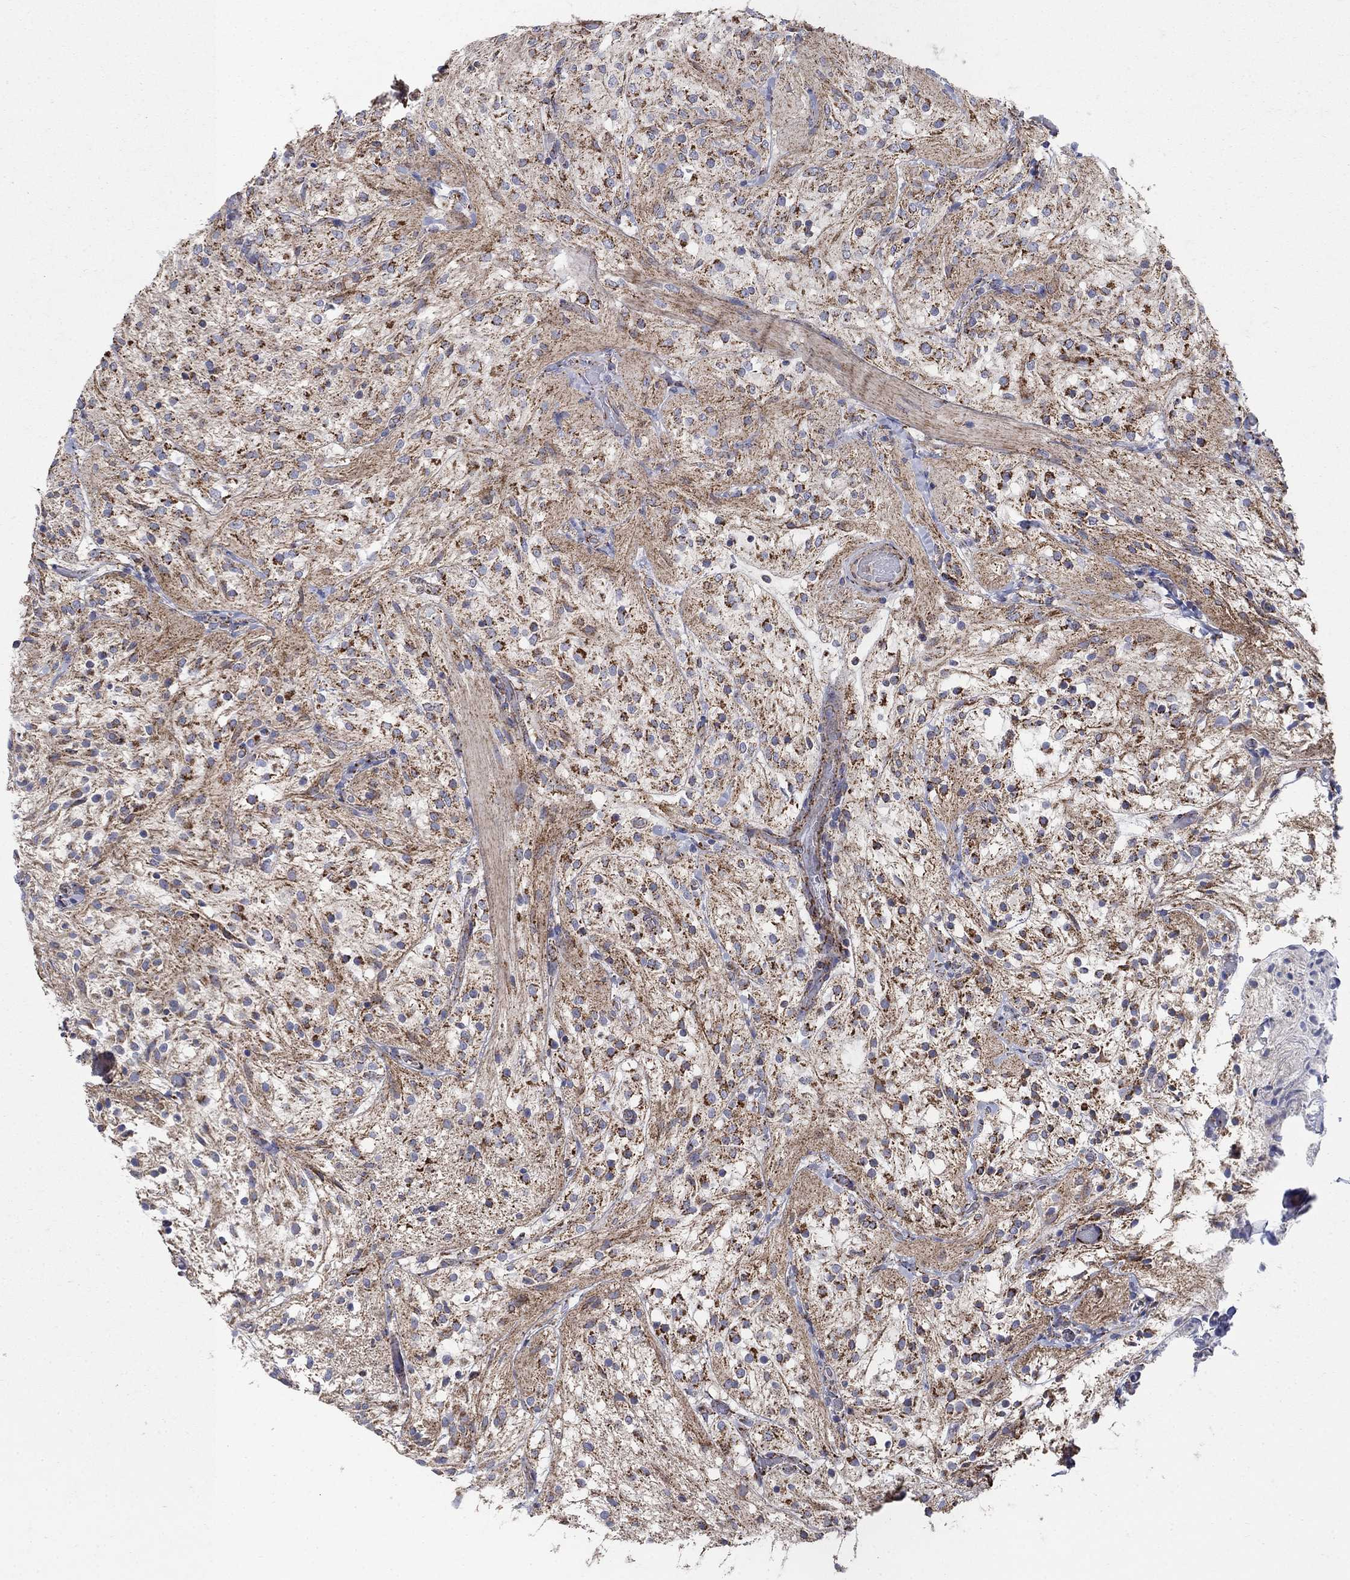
{"staining": {"intensity": "strong", "quantity": "25%-75%", "location": "cytoplasmic/membranous"}, "tissue": "glioma", "cell_type": "Tumor cells", "image_type": "cancer", "snomed": [{"axis": "morphology", "description": "Glioma, malignant, Low grade"}, {"axis": "topography", "description": "Brain"}], "caption": "Approximately 25%-75% of tumor cells in malignant low-grade glioma demonstrate strong cytoplasmic/membranous protein staining as visualized by brown immunohistochemical staining.", "gene": "PNPLA2", "patient": {"sex": "male", "age": 3}}